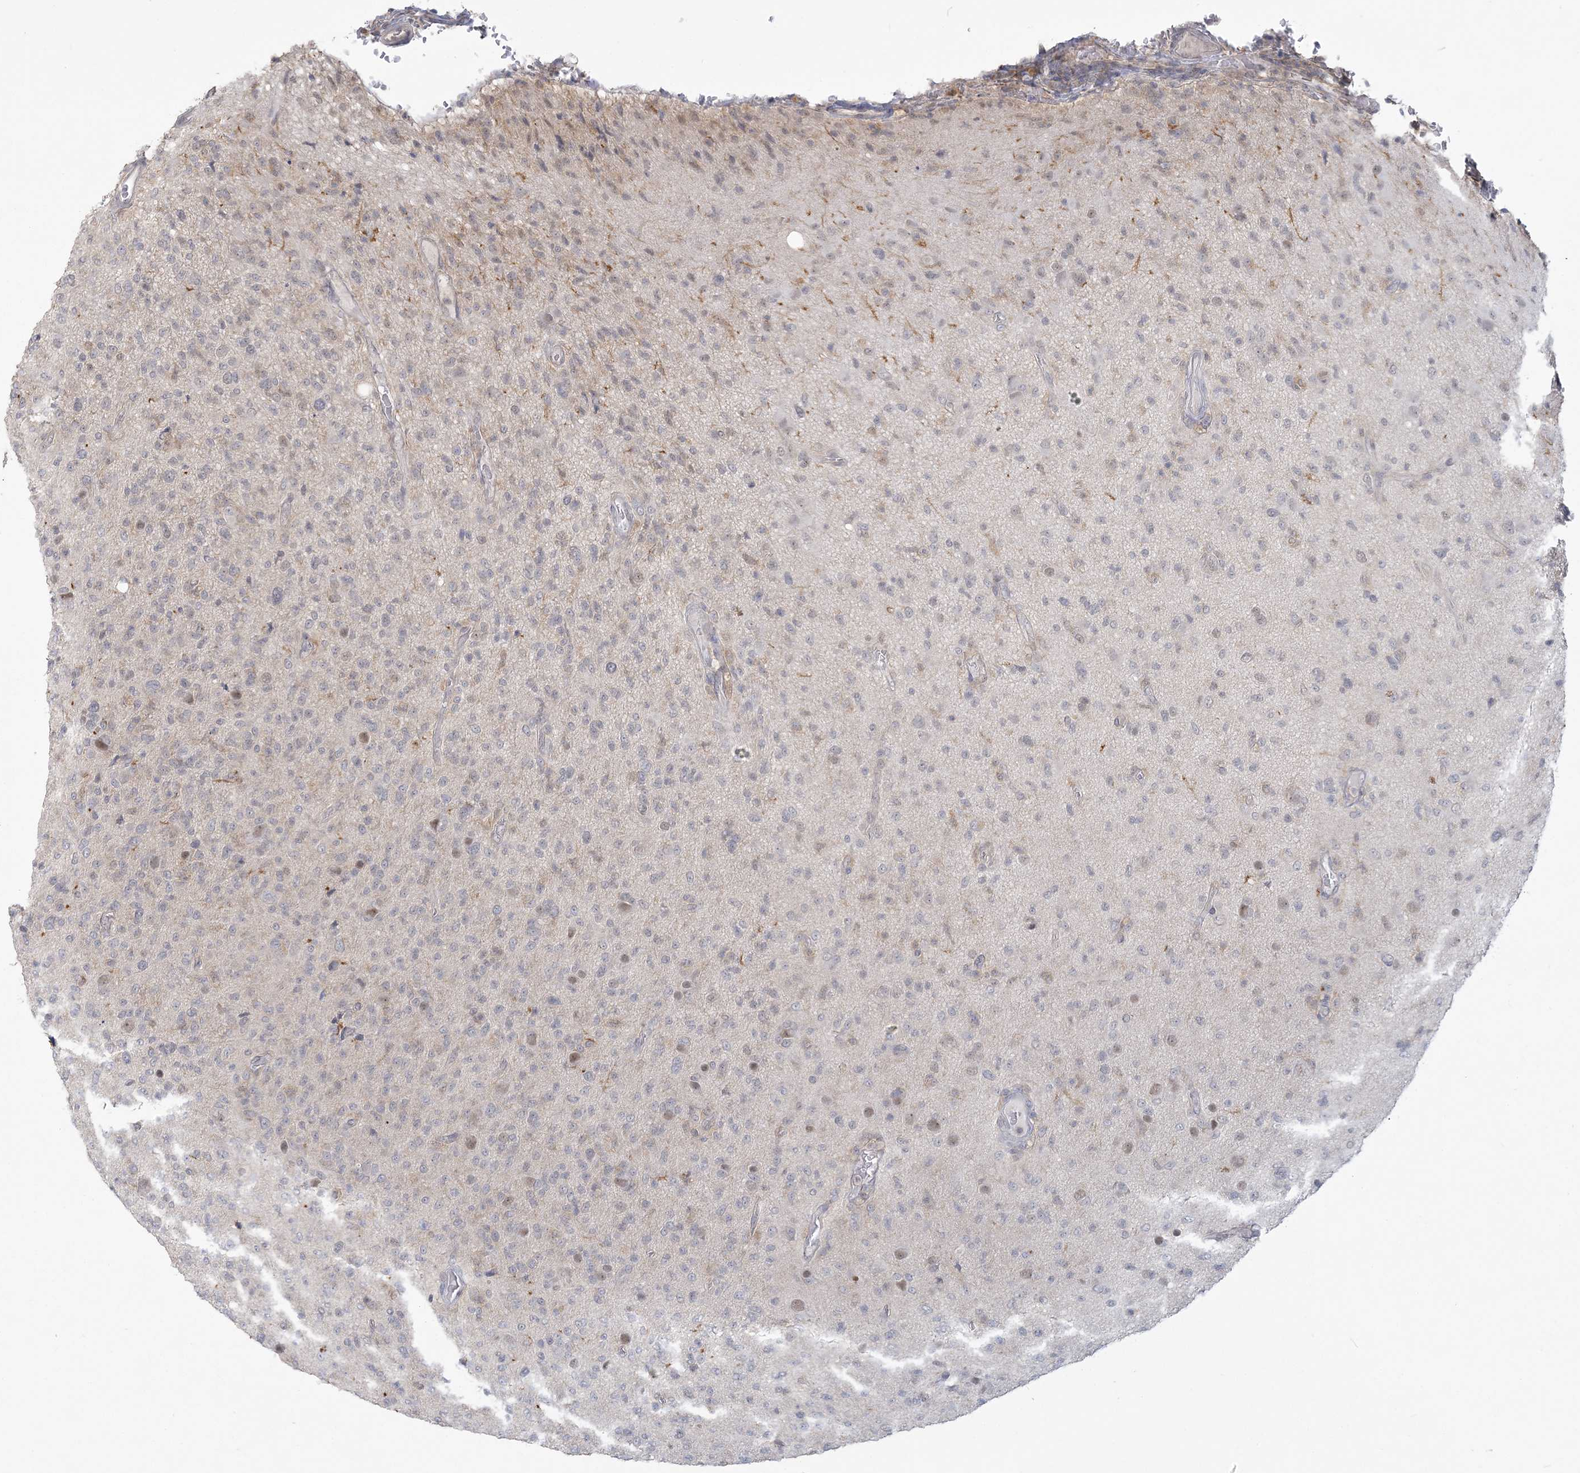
{"staining": {"intensity": "weak", "quantity": "<25%", "location": "nuclear"}, "tissue": "glioma", "cell_type": "Tumor cells", "image_type": "cancer", "snomed": [{"axis": "morphology", "description": "Glioma, malignant, High grade"}, {"axis": "topography", "description": "Brain"}], "caption": "High magnification brightfield microscopy of glioma stained with DAB (3,3'-diaminobenzidine) (brown) and counterstained with hematoxylin (blue): tumor cells show no significant positivity.", "gene": "ANKS1A", "patient": {"sex": "female", "age": 57}}